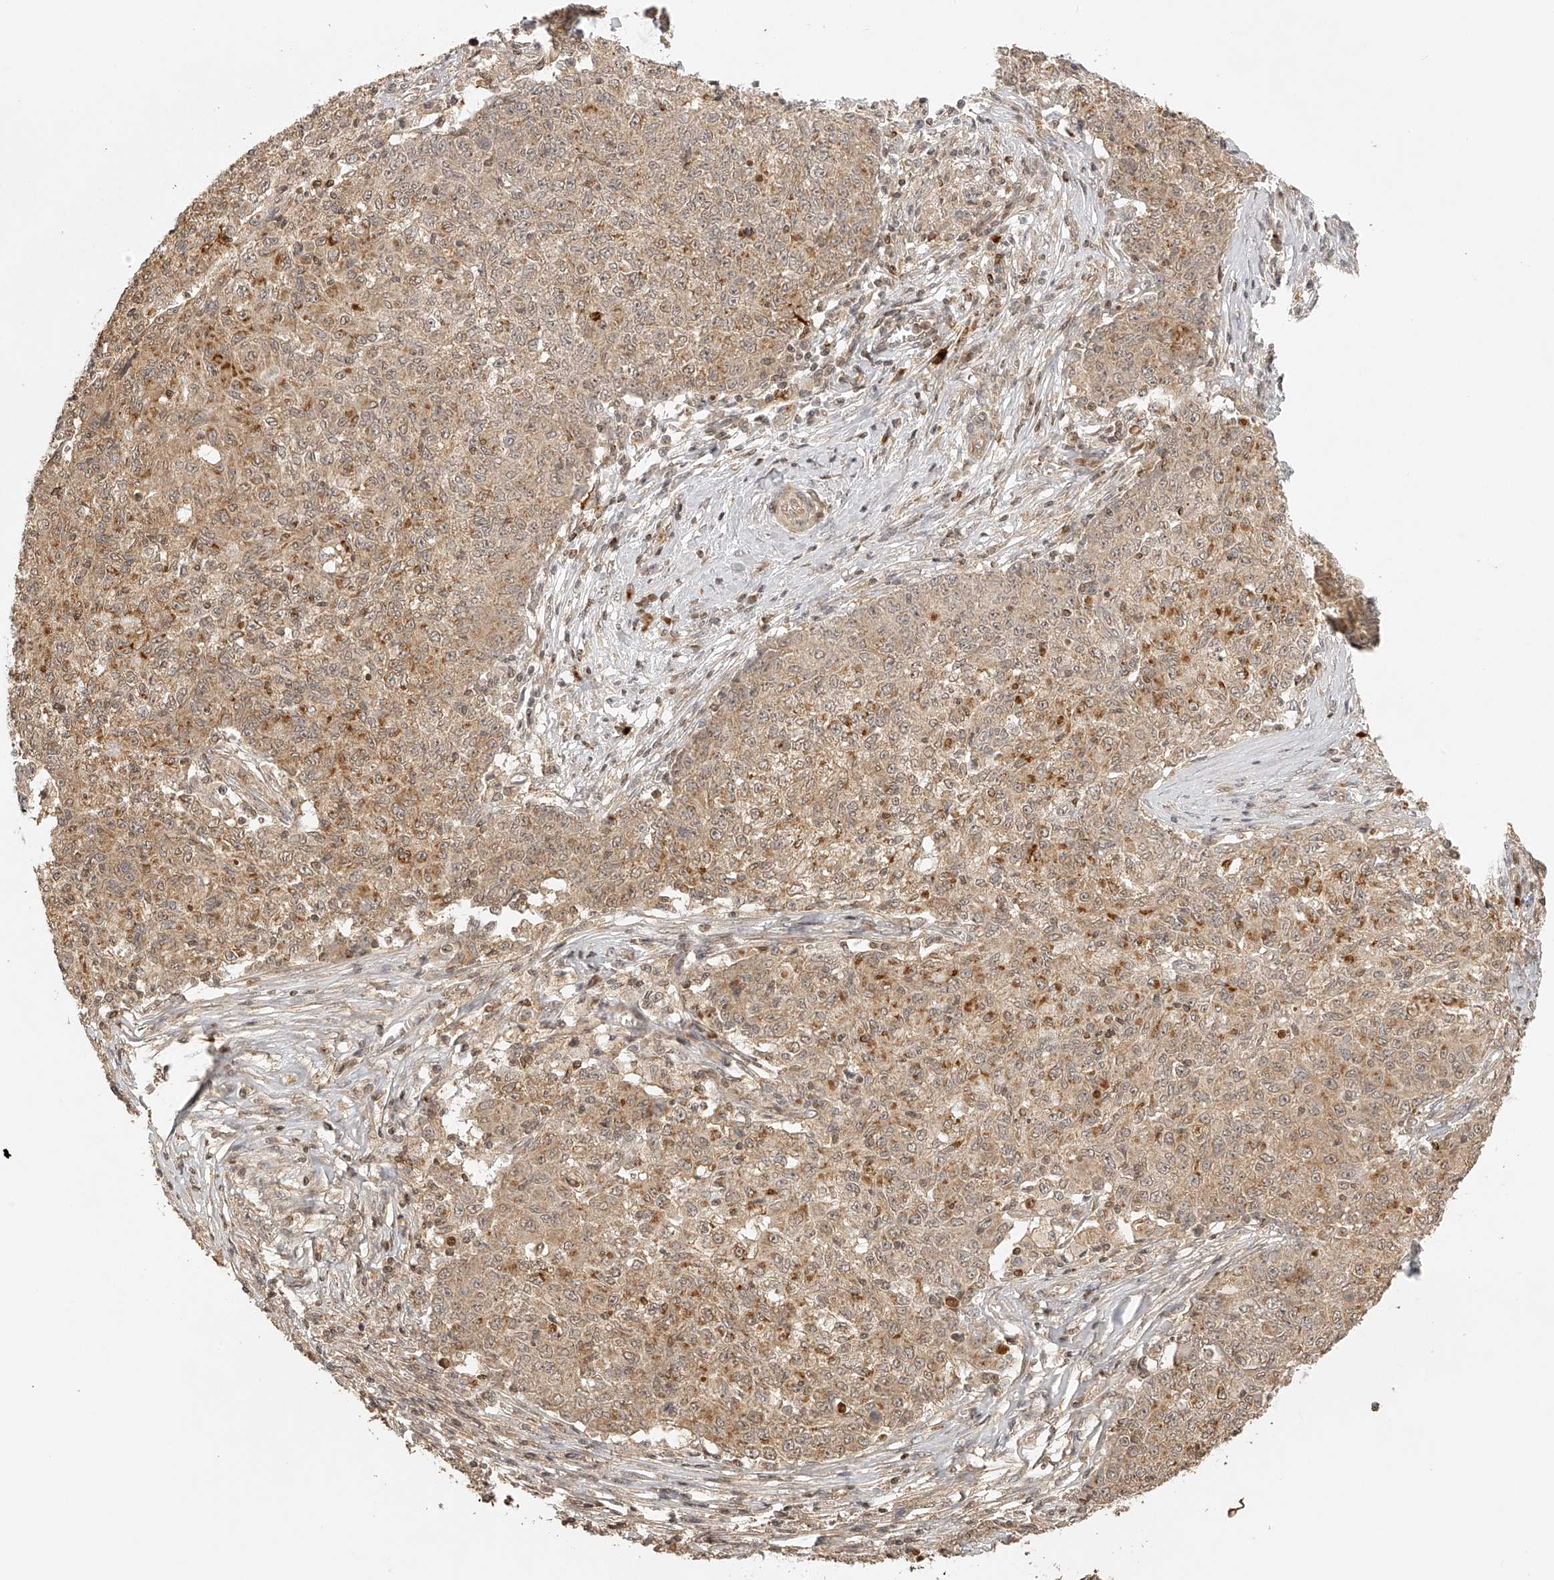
{"staining": {"intensity": "moderate", "quantity": ">75%", "location": "cytoplasmic/membranous"}, "tissue": "ovarian cancer", "cell_type": "Tumor cells", "image_type": "cancer", "snomed": [{"axis": "morphology", "description": "Carcinoma, endometroid"}, {"axis": "topography", "description": "Ovary"}], "caption": "This micrograph reveals ovarian cancer stained with immunohistochemistry to label a protein in brown. The cytoplasmic/membranous of tumor cells show moderate positivity for the protein. Nuclei are counter-stained blue.", "gene": "BCL2L11", "patient": {"sex": "female", "age": 42}}